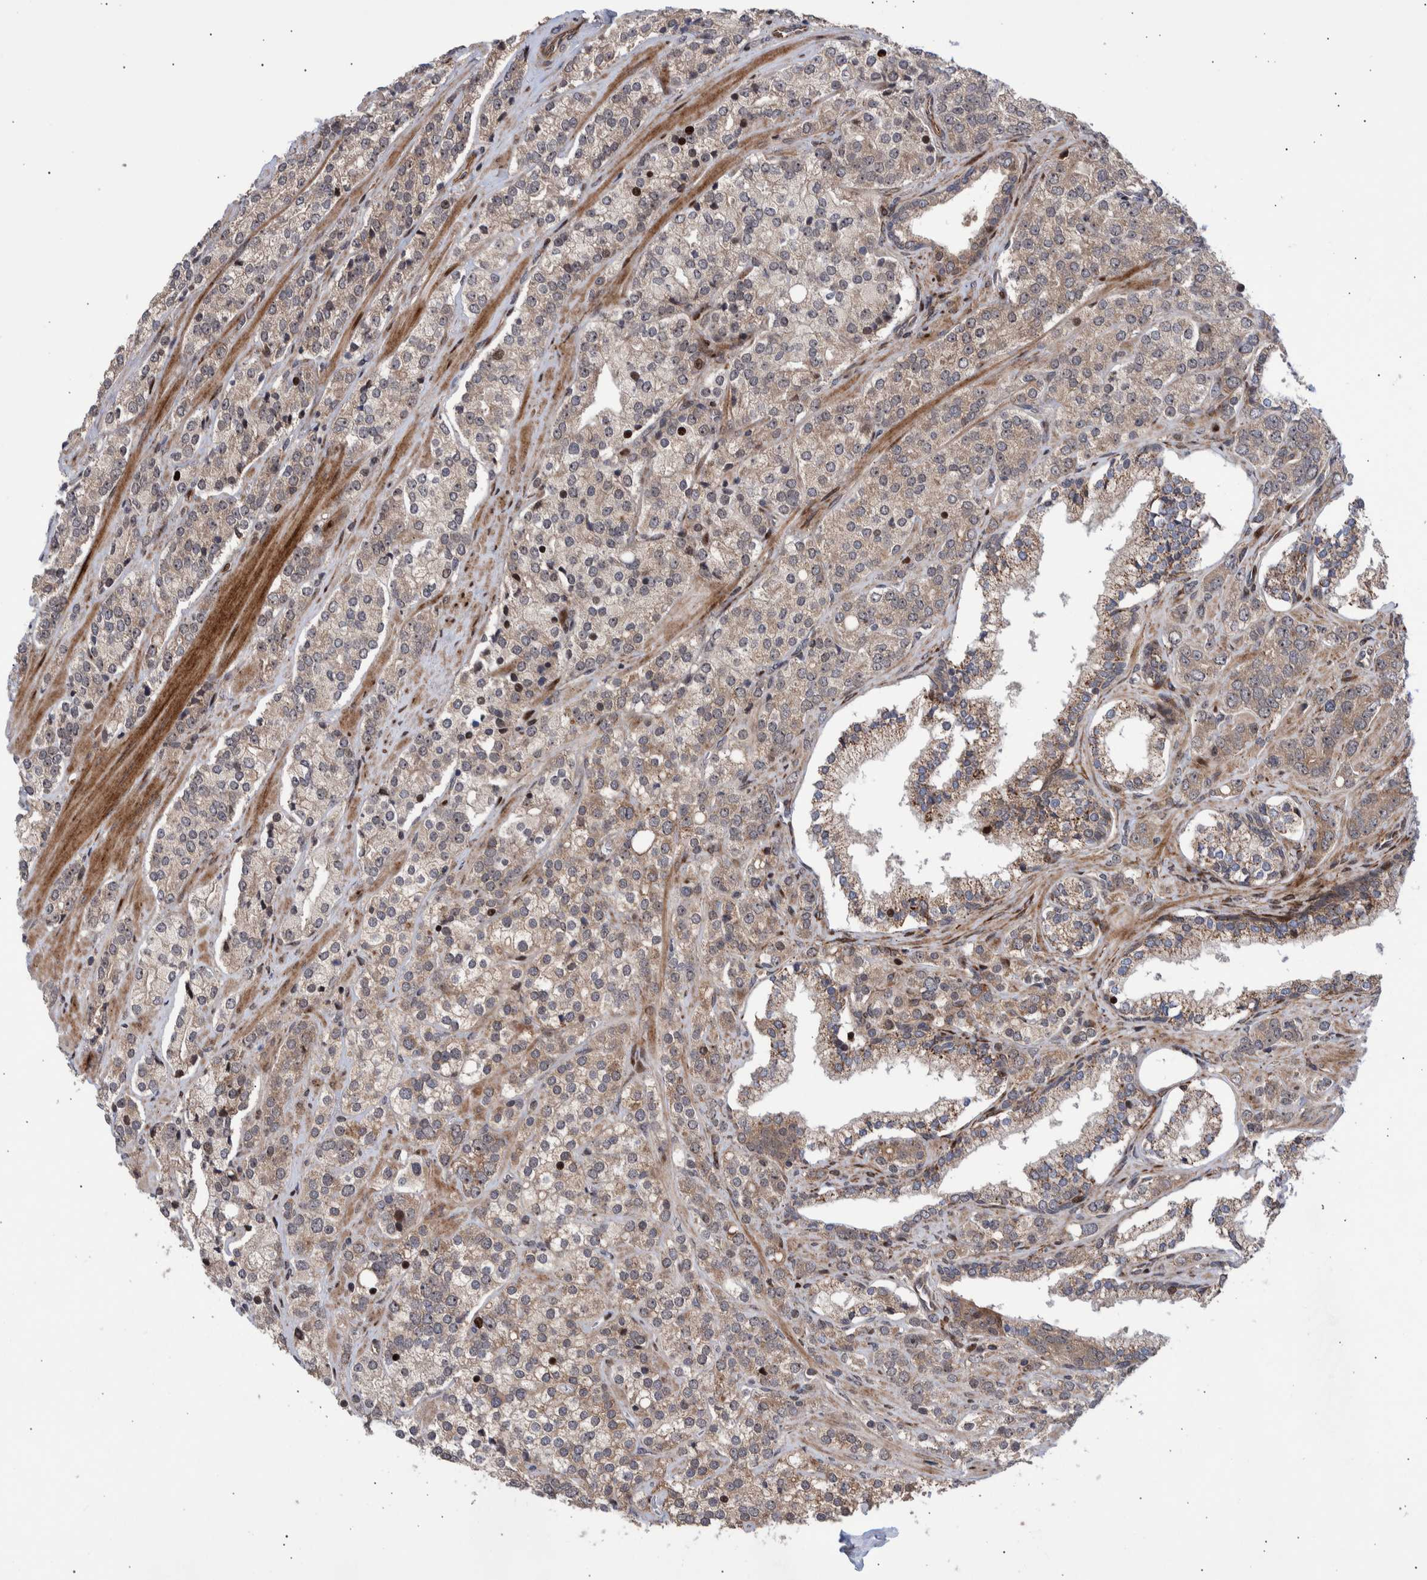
{"staining": {"intensity": "weak", "quantity": "25%-75%", "location": "cytoplasmic/membranous,nuclear"}, "tissue": "prostate cancer", "cell_type": "Tumor cells", "image_type": "cancer", "snomed": [{"axis": "morphology", "description": "Adenocarcinoma, High grade"}, {"axis": "topography", "description": "Prostate"}], "caption": "Human prostate adenocarcinoma (high-grade) stained with a brown dye shows weak cytoplasmic/membranous and nuclear positive expression in about 25%-75% of tumor cells.", "gene": "SHISA6", "patient": {"sex": "male", "age": 71}}